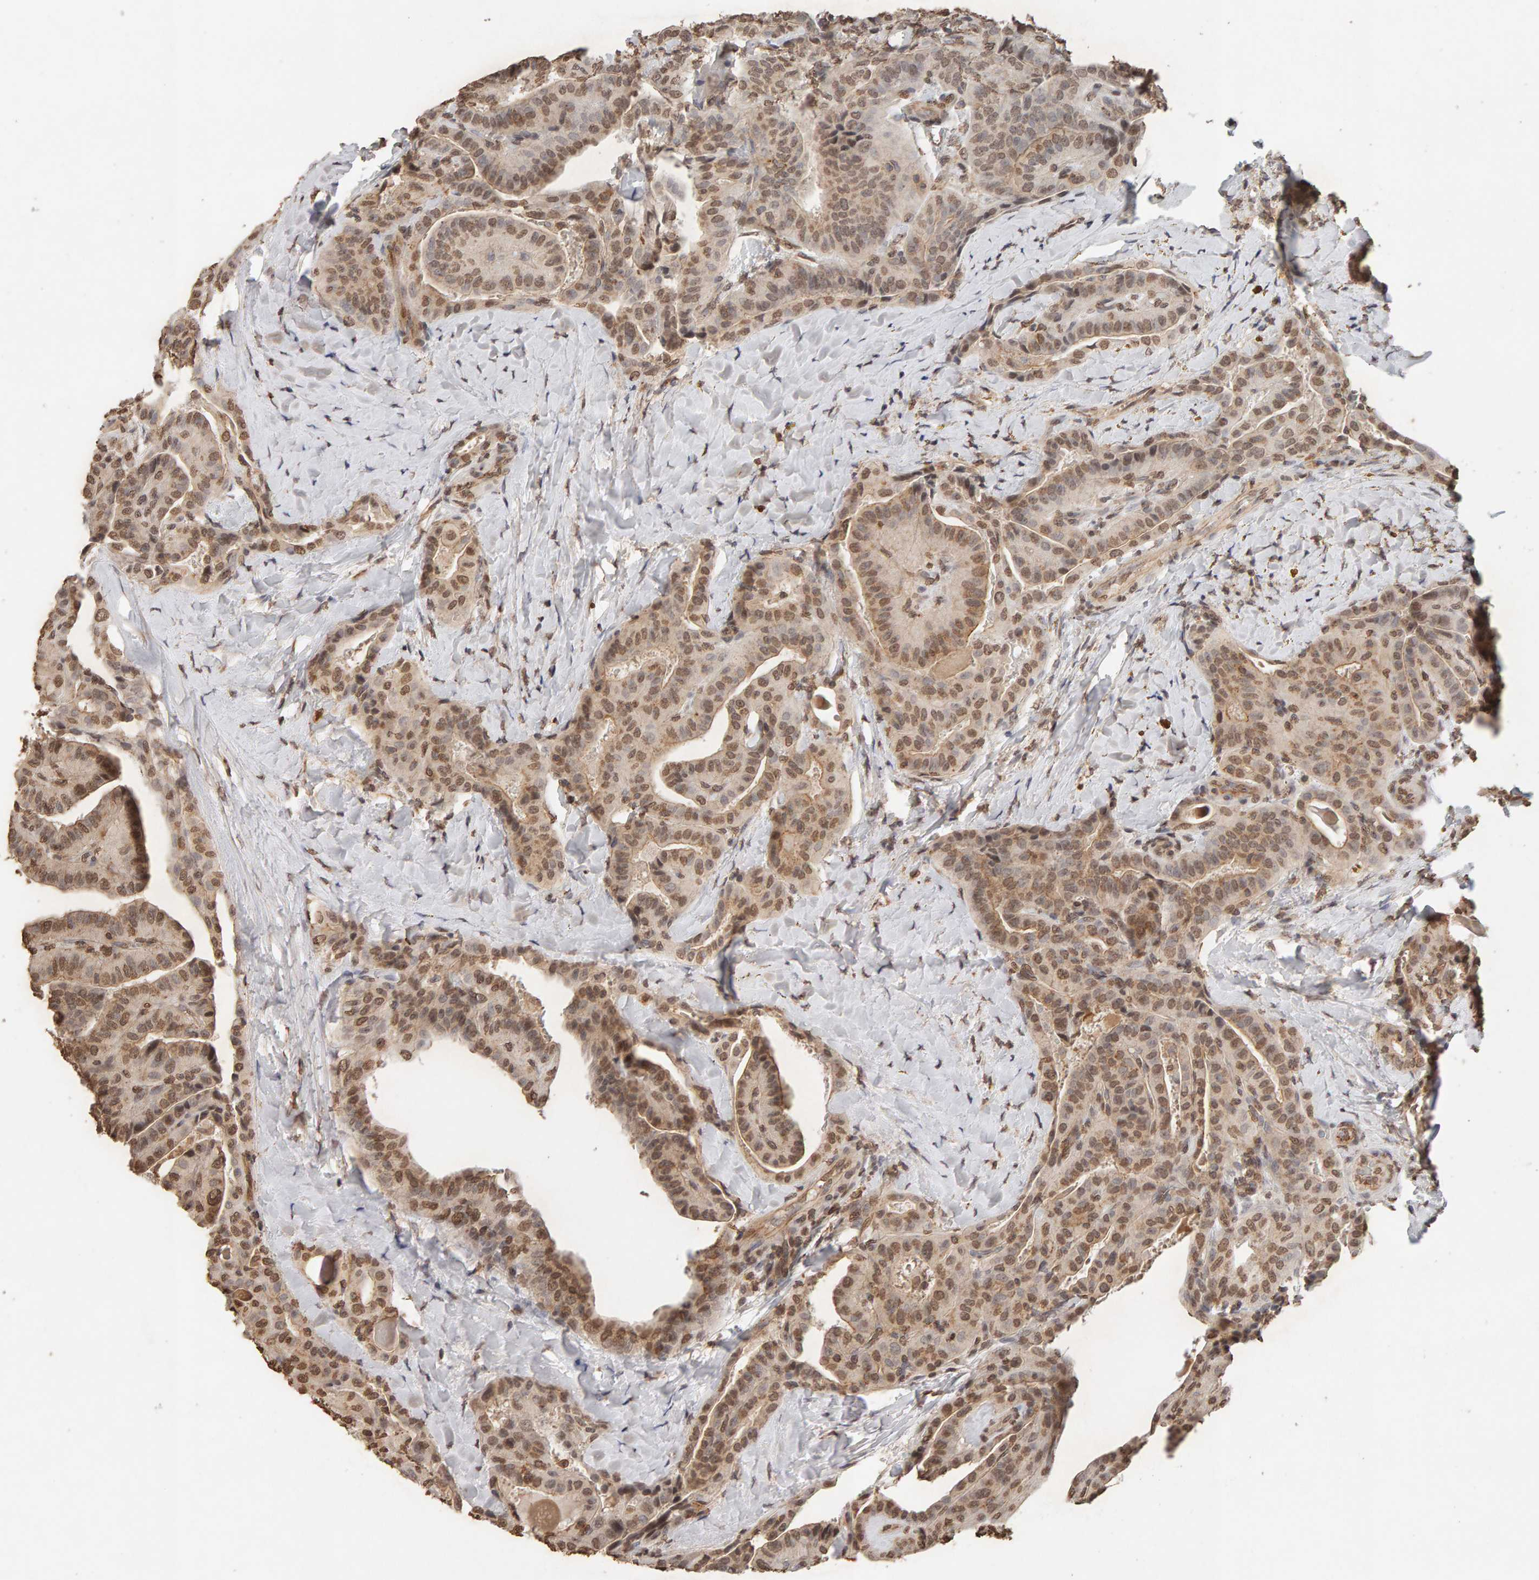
{"staining": {"intensity": "moderate", "quantity": ">75%", "location": "cytoplasmic/membranous,nuclear"}, "tissue": "thyroid cancer", "cell_type": "Tumor cells", "image_type": "cancer", "snomed": [{"axis": "morphology", "description": "Papillary adenocarcinoma, NOS"}, {"axis": "topography", "description": "Thyroid gland"}], "caption": "This is a histology image of immunohistochemistry staining of thyroid cancer (papillary adenocarcinoma), which shows moderate expression in the cytoplasmic/membranous and nuclear of tumor cells.", "gene": "DNAJB5", "patient": {"sex": "male", "age": 77}}